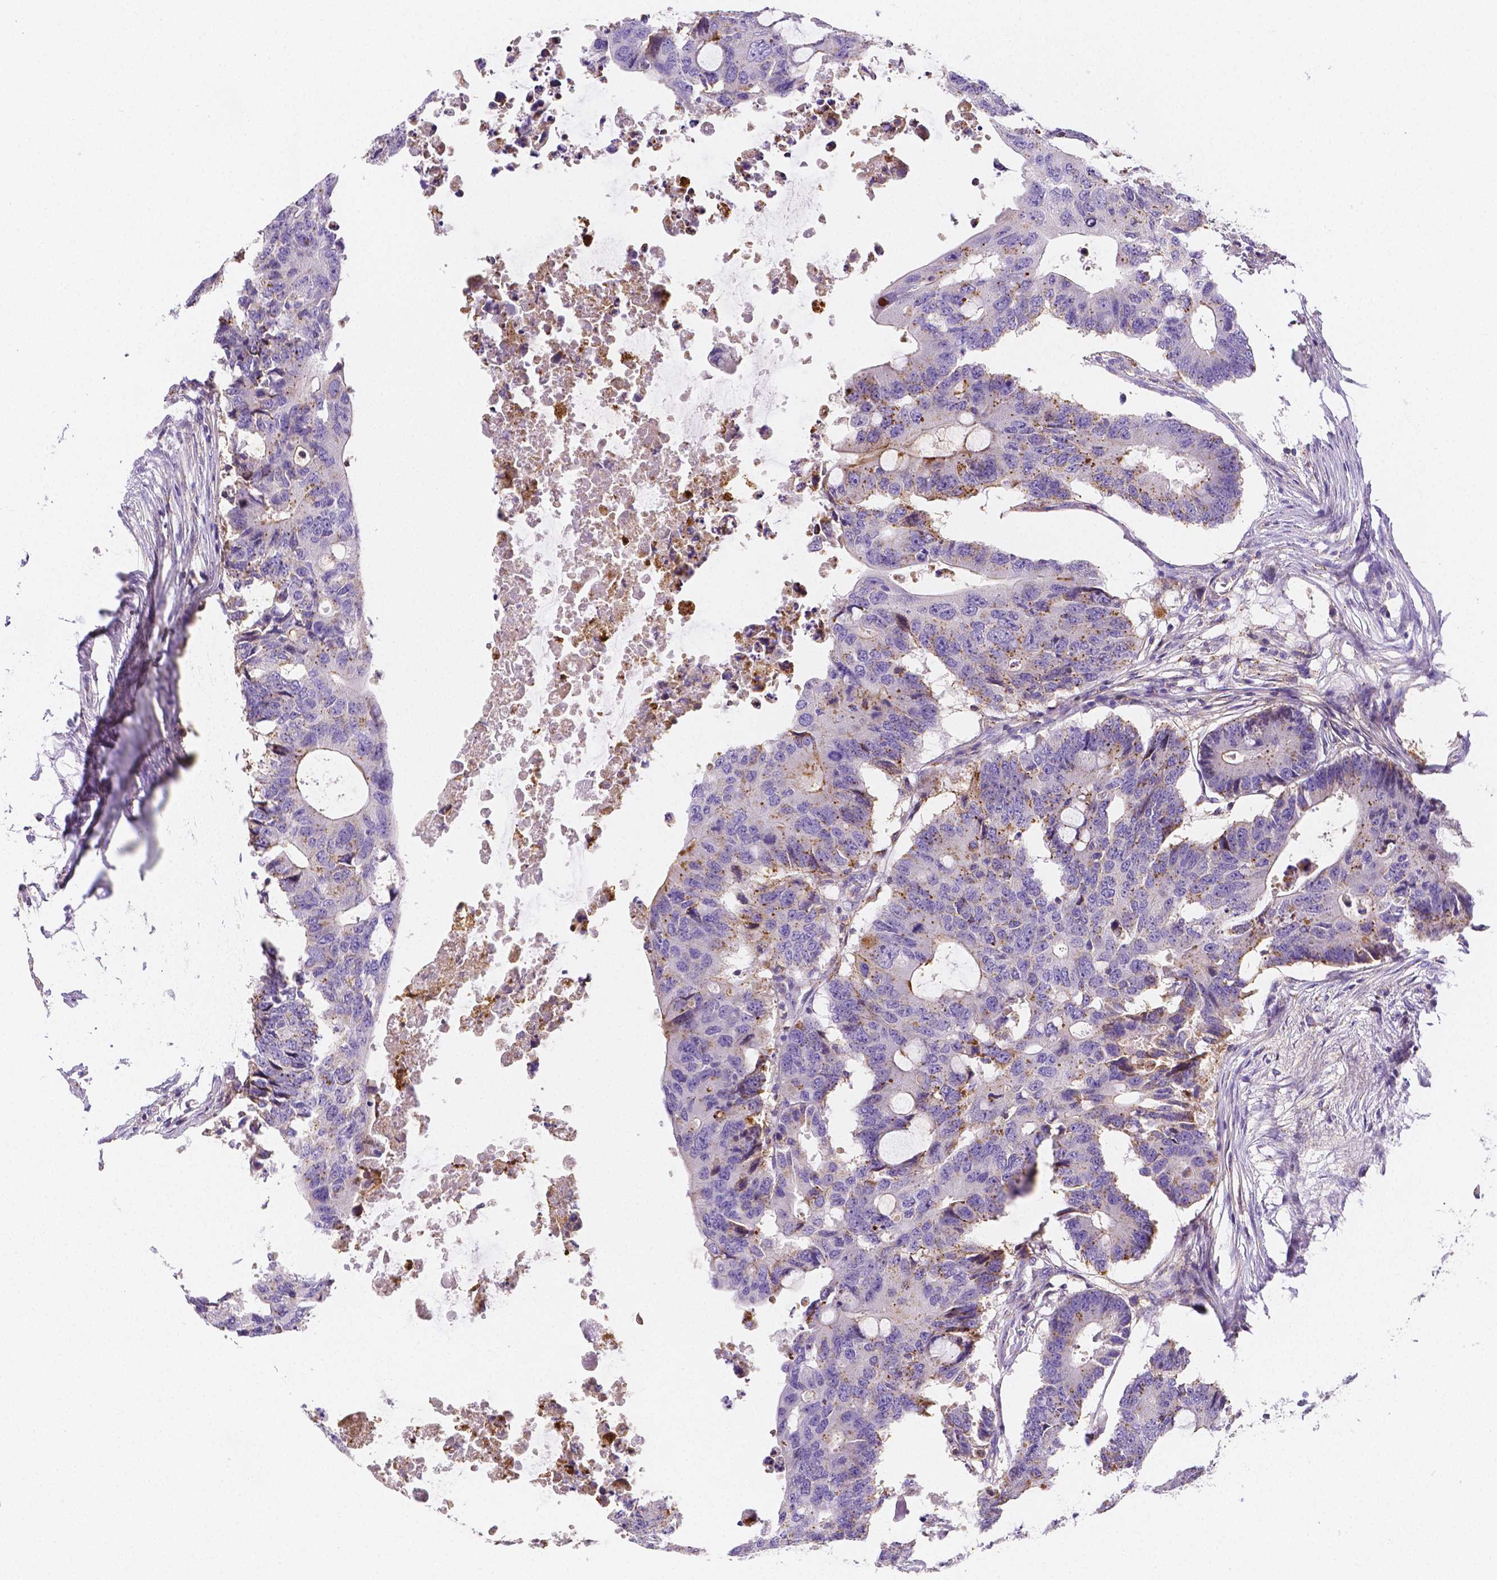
{"staining": {"intensity": "weak", "quantity": "<25%", "location": "cytoplasmic/membranous"}, "tissue": "colorectal cancer", "cell_type": "Tumor cells", "image_type": "cancer", "snomed": [{"axis": "morphology", "description": "Adenocarcinoma, NOS"}, {"axis": "topography", "description": "Colon"}], "caption": "This histopathology image is of colorectal cancer stained with immunohistochemistry to label a protein in brown with the nuclei are counter-stained blue. There is no staining in tumor cells.", "gene": "GABRD", "patient": {"sex": "male", "age": 71}}